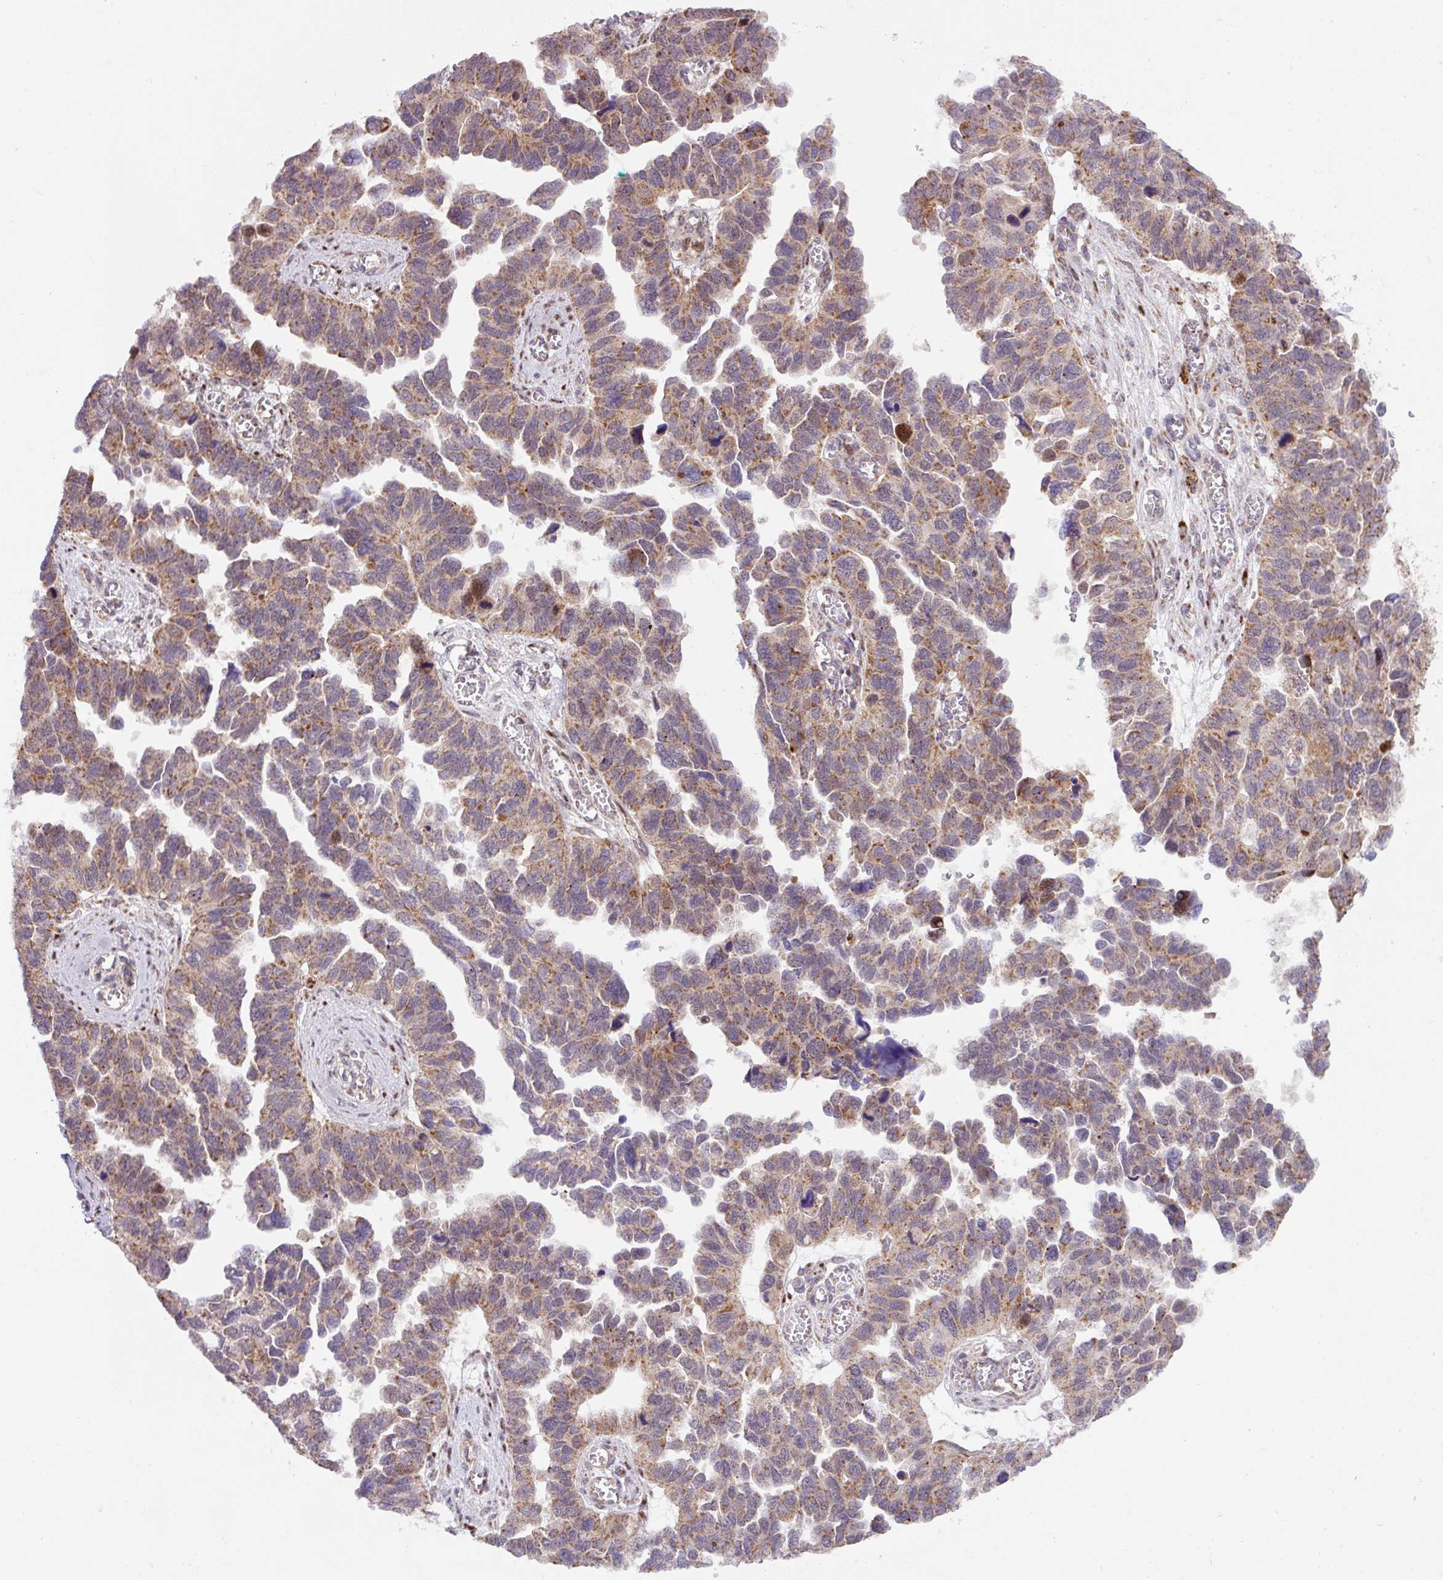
{"staining": {"intensity": "moderate", "quantity": ">75%", "location": "cytoplasmic/membranous"}, "tissue": "ovarian cancer", "cell_type": "Tumor cells", "image_type": "cancer", "snomed": [{"axis": "morphology", "description": "Cystadenocarcinoma, serous, NOS"}, {"axis": "topography", "description": "Ovary"}], "caption": "Immunohistochemistry (IHC) image of neoplastic tissue: human ovarian cancer (serous cystadenocarcinoma) stained using immunohistochemistry demonstrates medium levels of moderate protein expression localized specifically in the cytoplasmic/membranous of tumor cells, appearing as a cytoplasmic/membranous brown color.", "gene": "SARS2", "patient": {"sex": "female", "age": 64}}